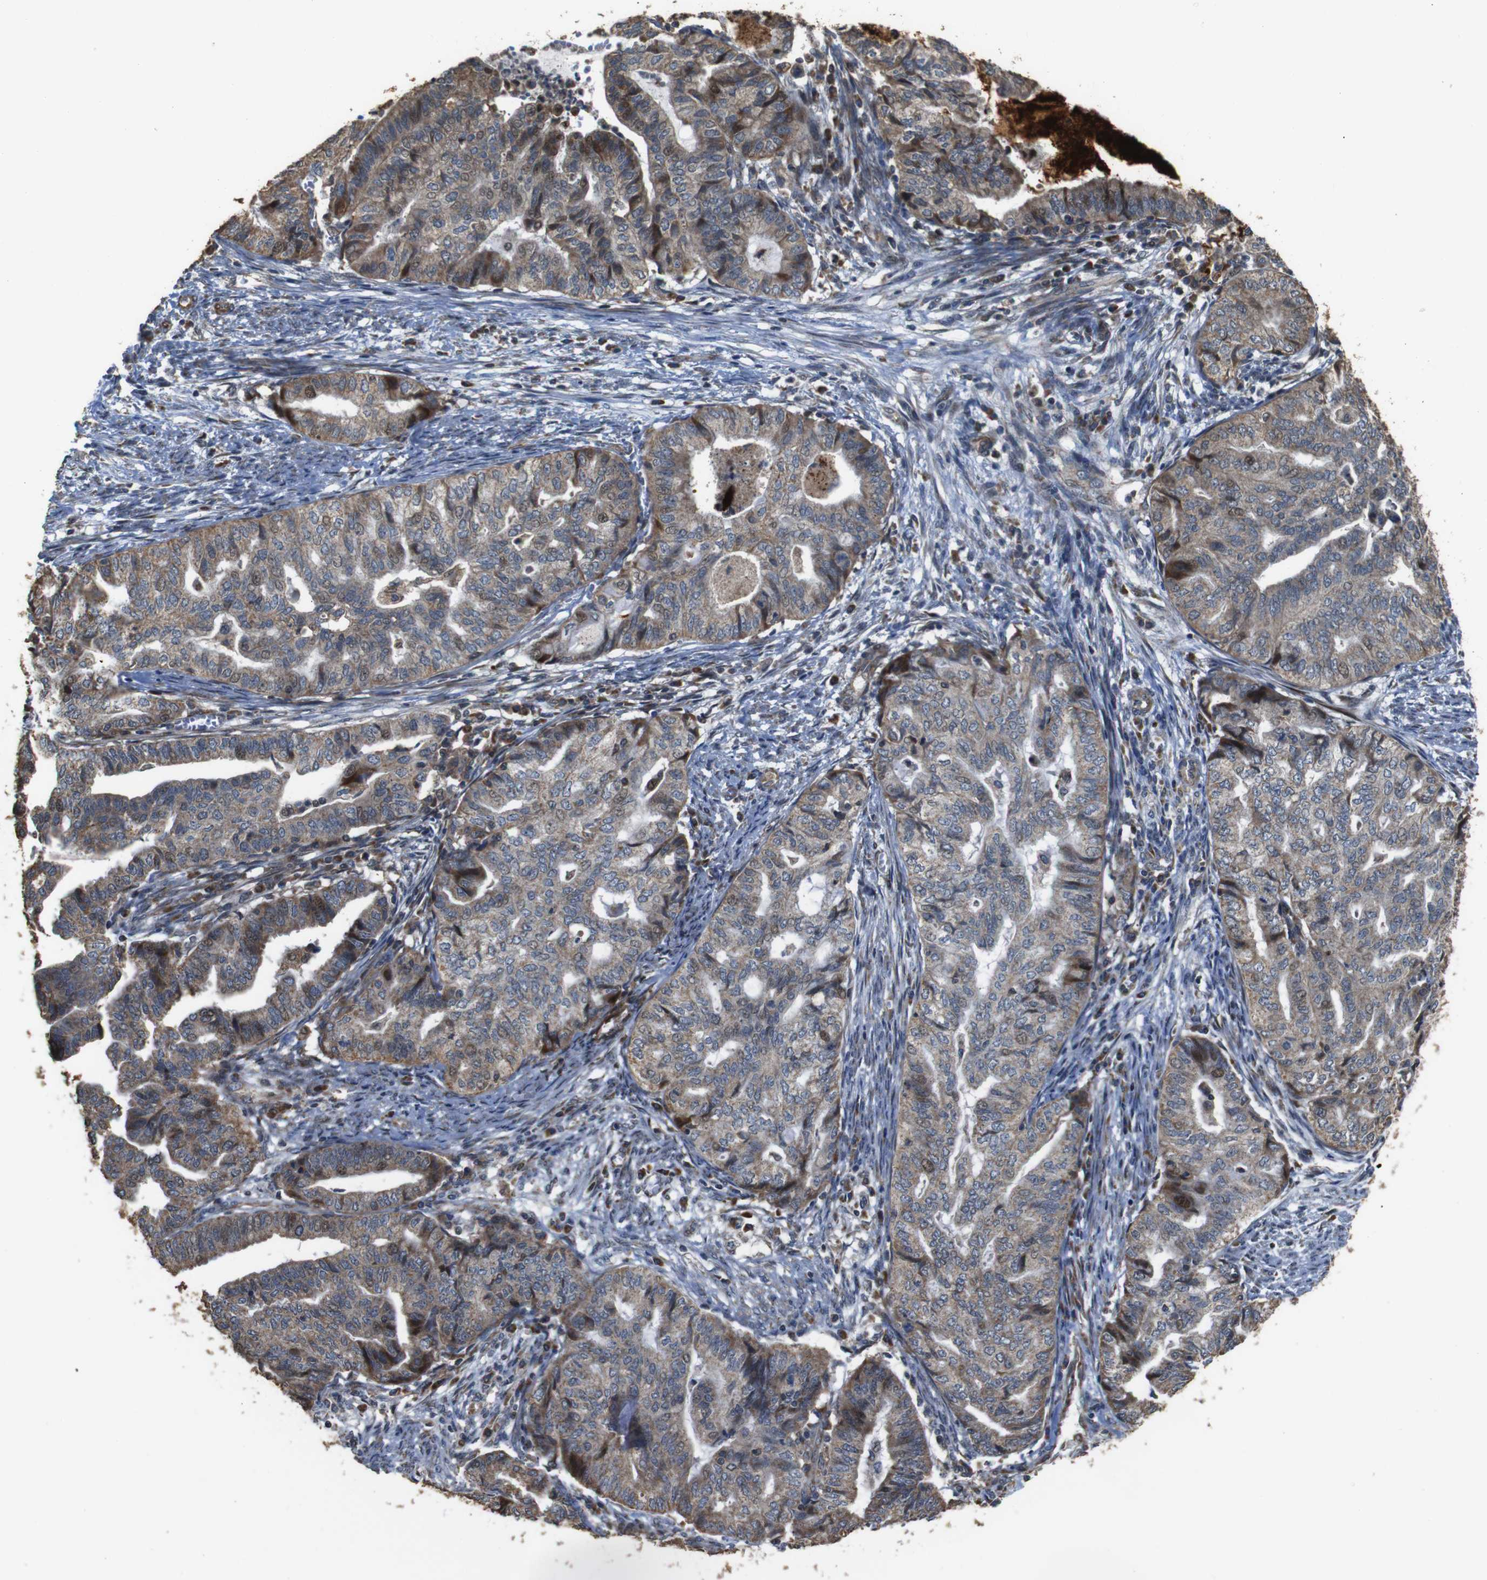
{"staining": {"intensity": "moderate", "quantity": ">75%", "location": "cytoplasmic/membranous,nuclear"}, "tissue": "endometrial cancer", "cell_type": "Tumor cells", "image_type": "cancer", "snomed": [{"axis": "morphology", "description": "Adenocarcinoma, NOS"}, {"axis": "topography", "description": "Endometrium"}], "caption": "Endometrial cancer (adenocarcinoma) was stained to show a protein in brown. There is medium levels of moderate cytoplasmic/membranous and nuclear staining in approximately >75% of tumor cells.", "gene": "SNN", "patient": {"sex": "female", "age": 79}}